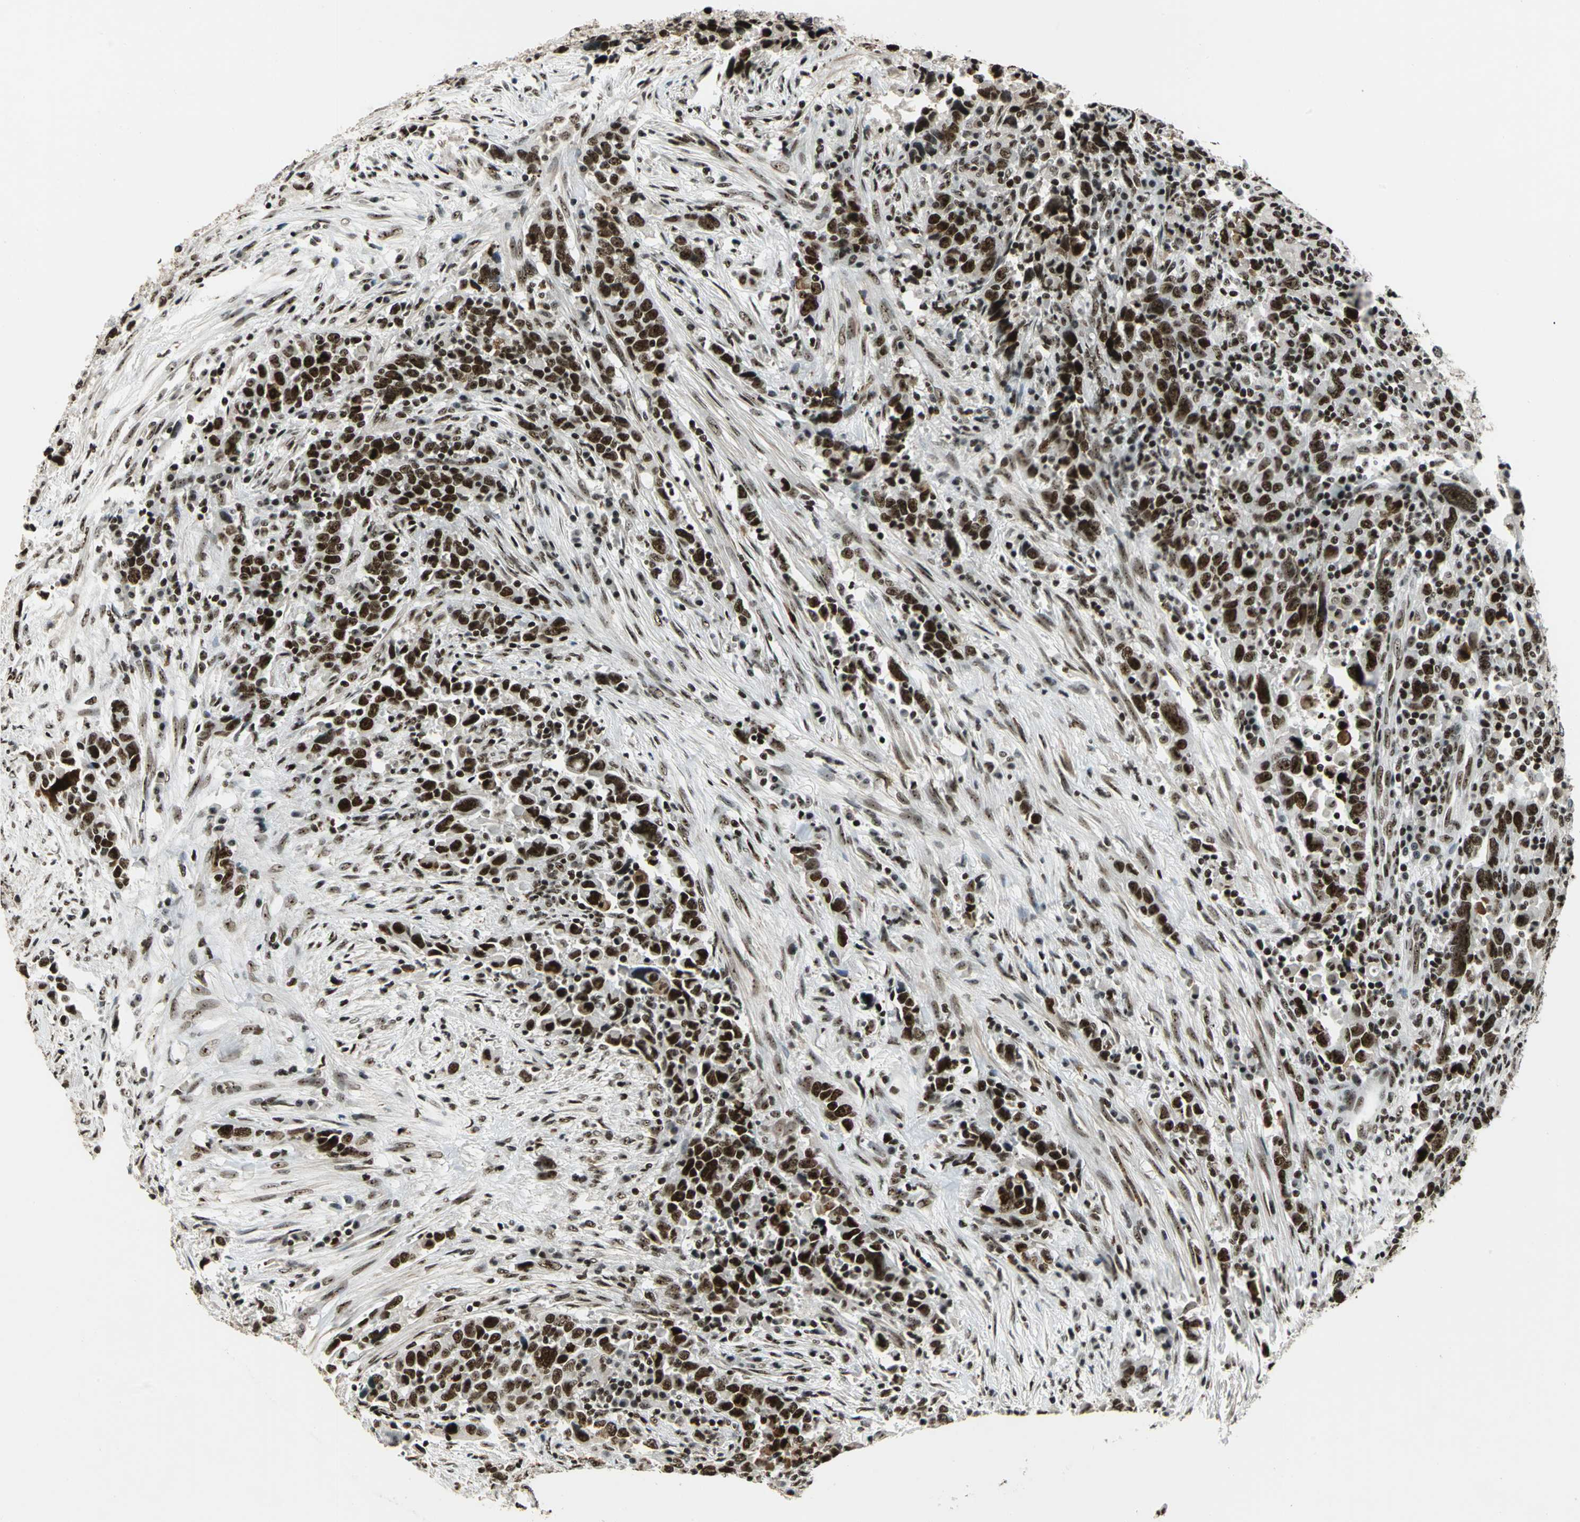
{"staining": {"intensity": "strong", "quantity": ">75%", "location": "nuclear"}, "tissue": "urothelial cancer", "cell_type": "Tumor cells", "image_type": "cancer", "snomed": [{"axis": "morphology", "description": "Urothelial carcinoma, High grade"}, {"axis": "topography", "description": "Urinary bladder"}], "caption": "A high amount of strong nuclear positivity is appreciated in about >75% of tumor cells in urothelial cancer tissue.", "gene": "UBTF", "patient": {"sex": "male", "age": 61}}